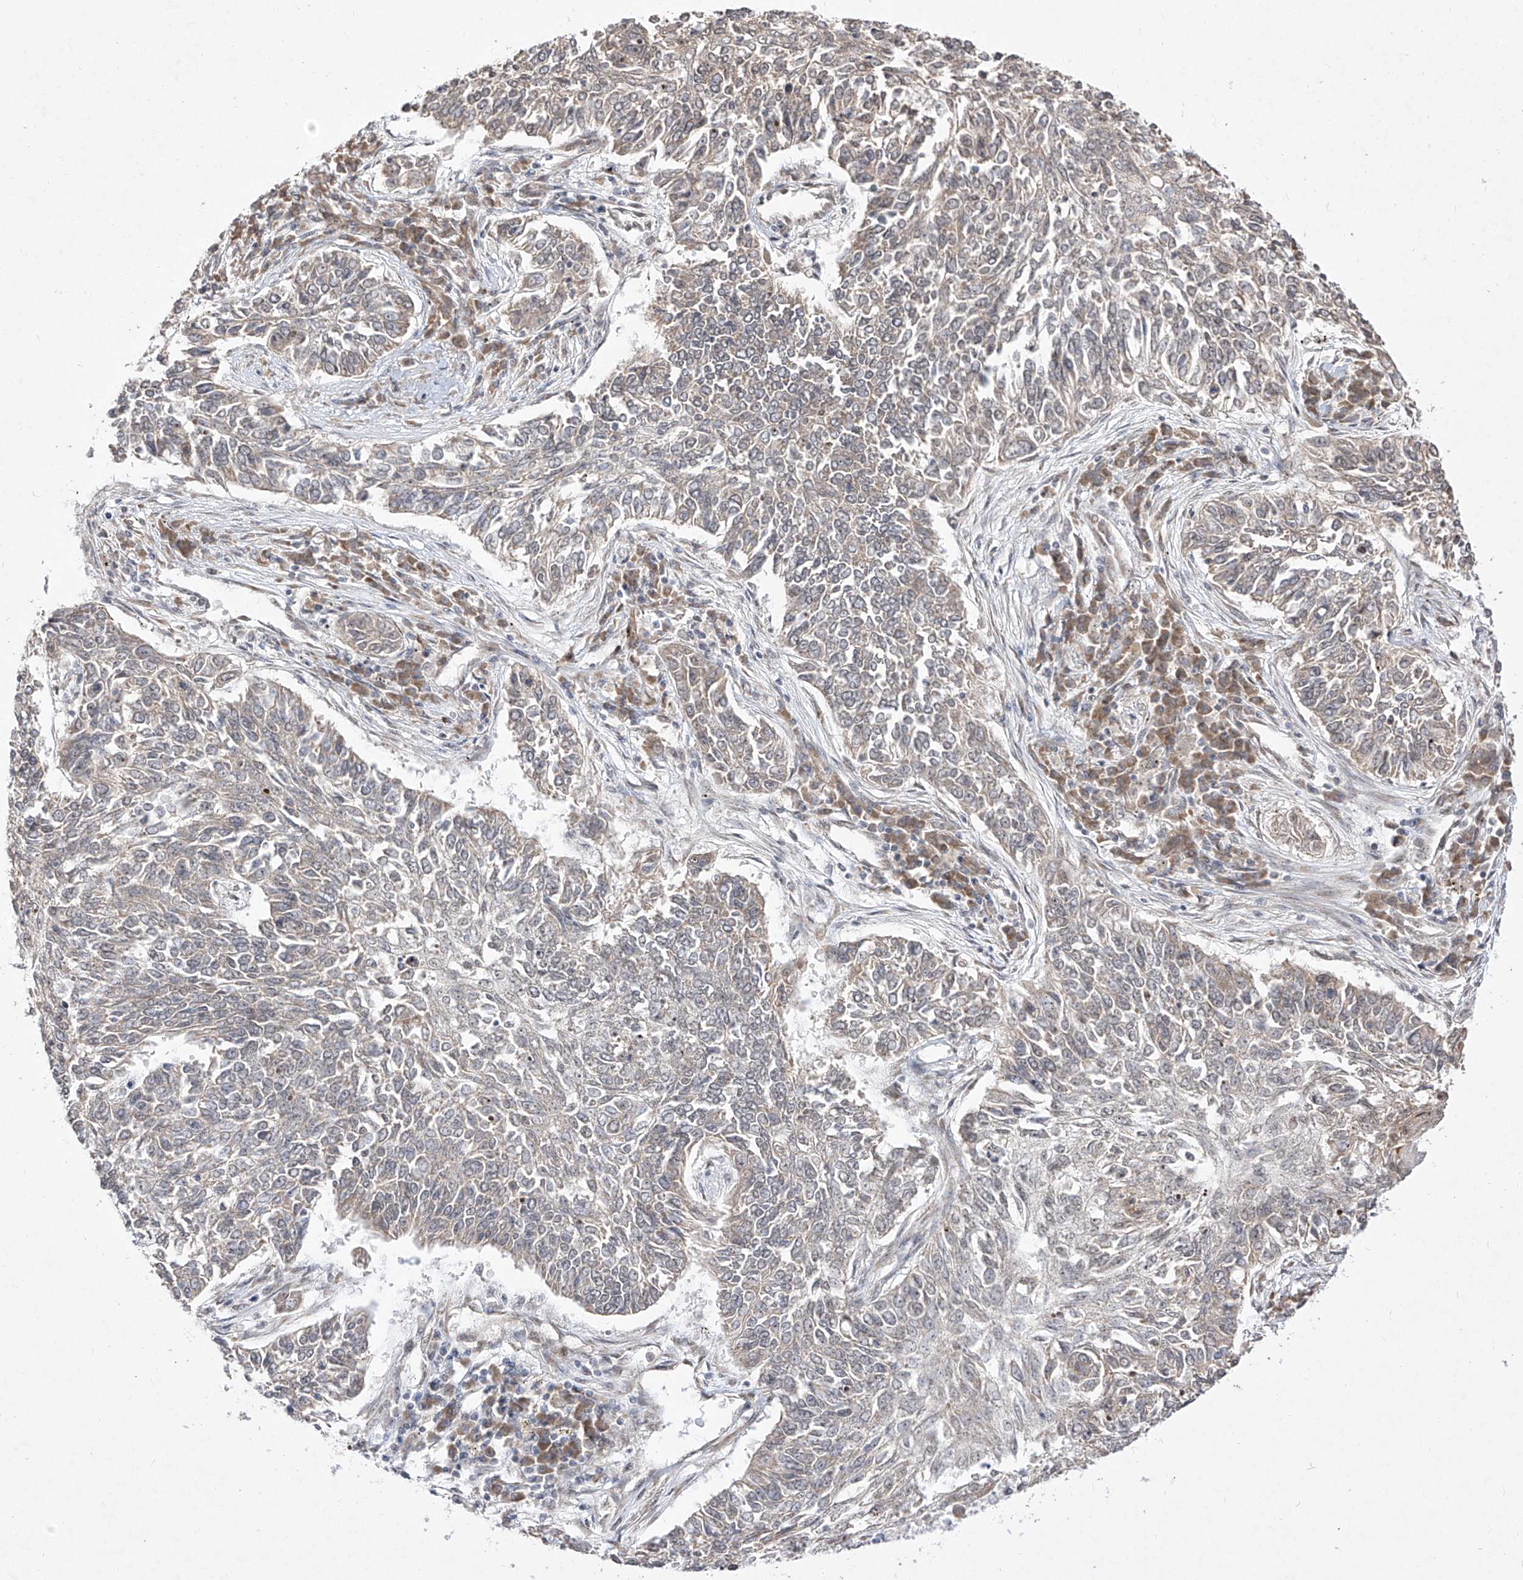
{"staining": {"intensity": "weak", "quantity": "<25%", "location": "cytoplasmic/membranous"}, "tissue": "lung cancer", "cell_type": "Tumor cells", "image_type": "cancer", "snomed": [{"axis": "morphology", "description": "Normal tissue, NOS"}, {"axis": "morphology", "description": "Squamous cell carcinoma, NOS"}, {"axis": "topography", "description": "Cartilage tissue"}, {"axis": "topography", "description": "Bronchus"}, {"axis": "topography", "description": "Lung"}], "caption": "The photomicrograph demonstrates no significant positivity in tumor cells of lung squamous cell carcinoma. (DAB (3,3'-diaminobenzidine) IHC visualized using brightfield microscopy, high magnification).", "gene": "SNRNP27", "patient": {"sex": "female", "age": 49}}